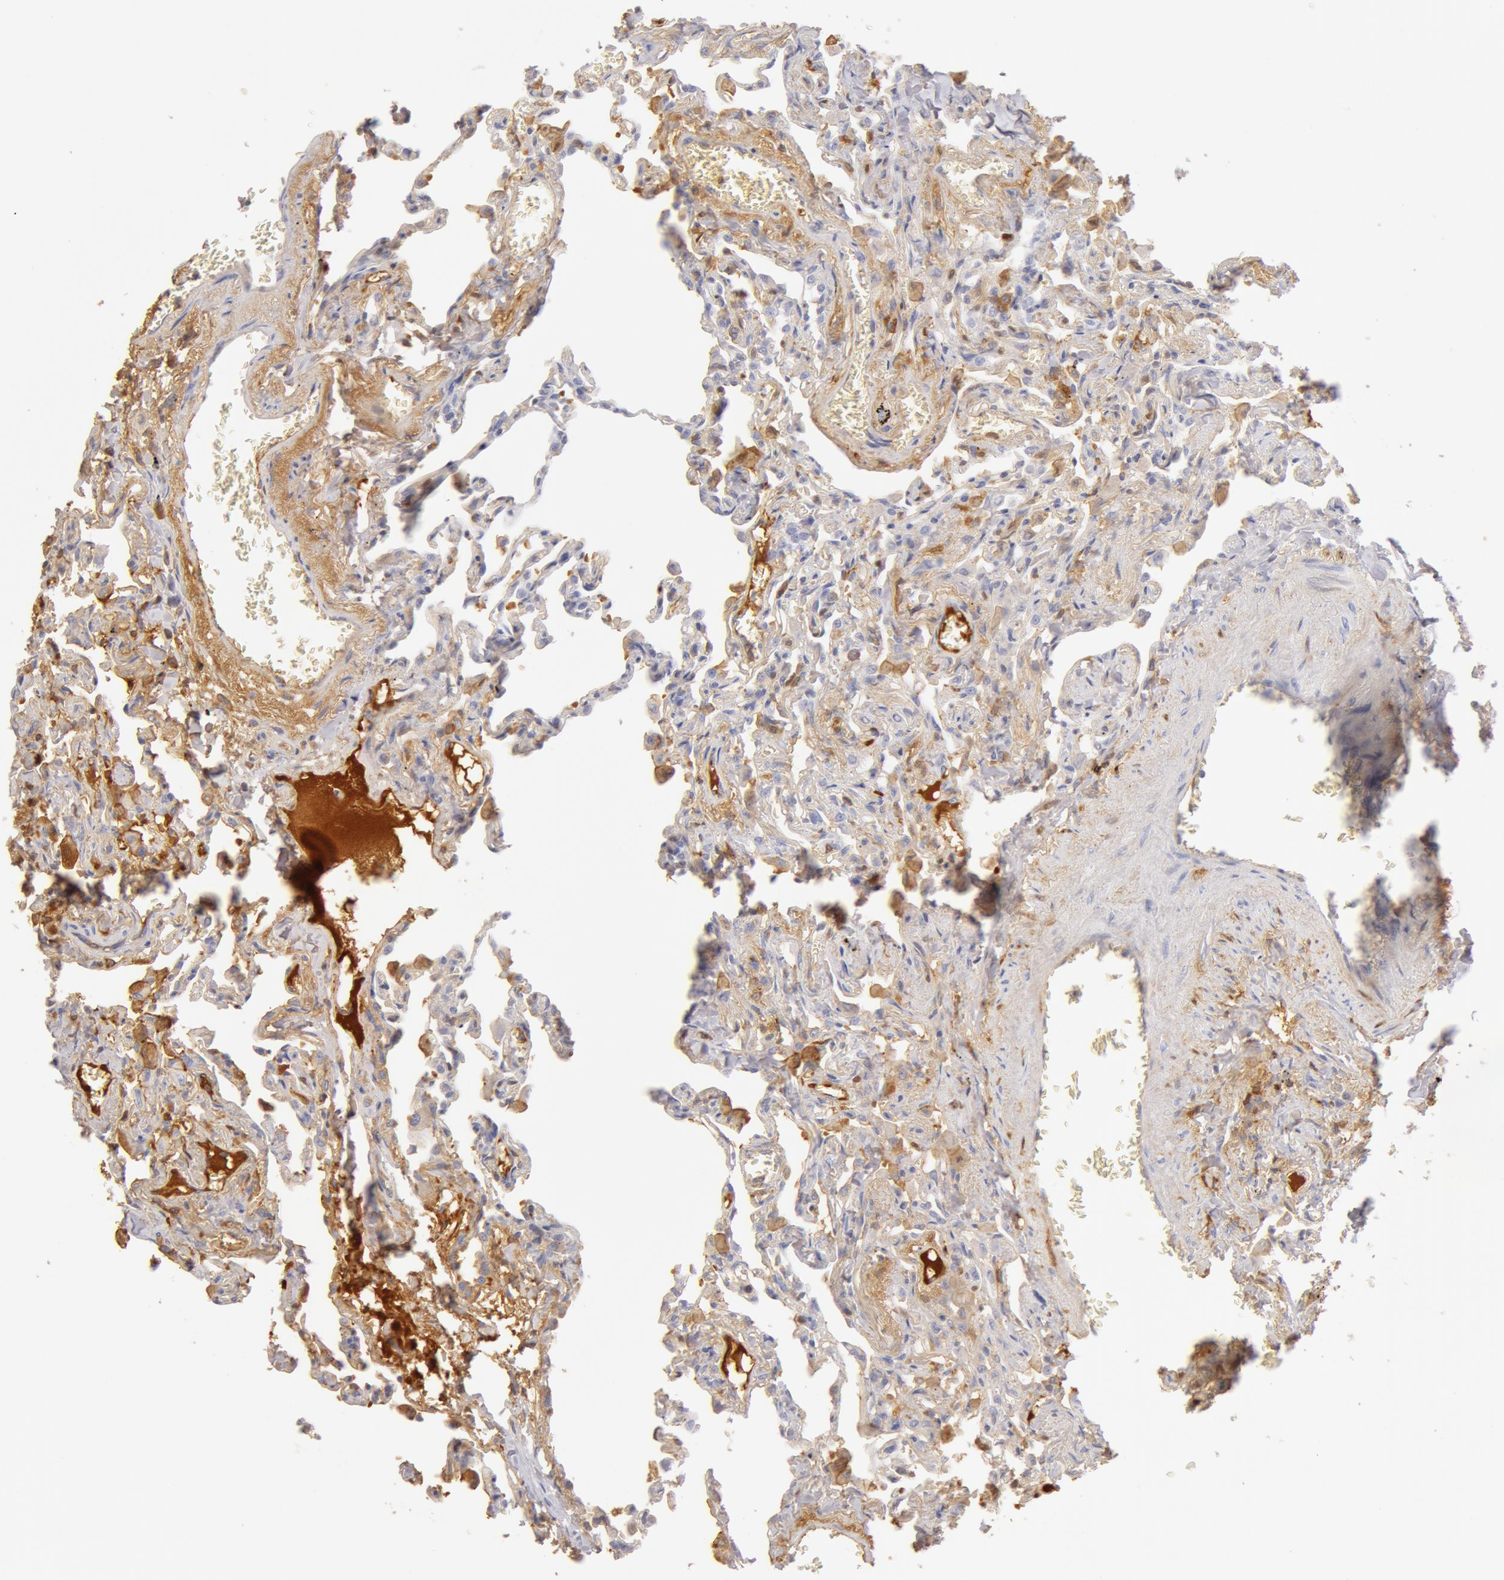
{"staining": {"intensity": "negative", "quantity": "none", "location": "none"}, "tissue": "lung", "cell_type": "Alveolar cells", "image_type": "normal", "snomed": [{"axis": "morphology", "description": "Normal tissue, NOS"}, {"axis": "topography", "description": "Lung"}], "caption": "This is a histopathology image of immunohistochemistry (IHC) staining of benign lung, which shows no positivity in alveolar cells.", "gene": "AHSG", "patient": {"sex": "male", "age": 73}}